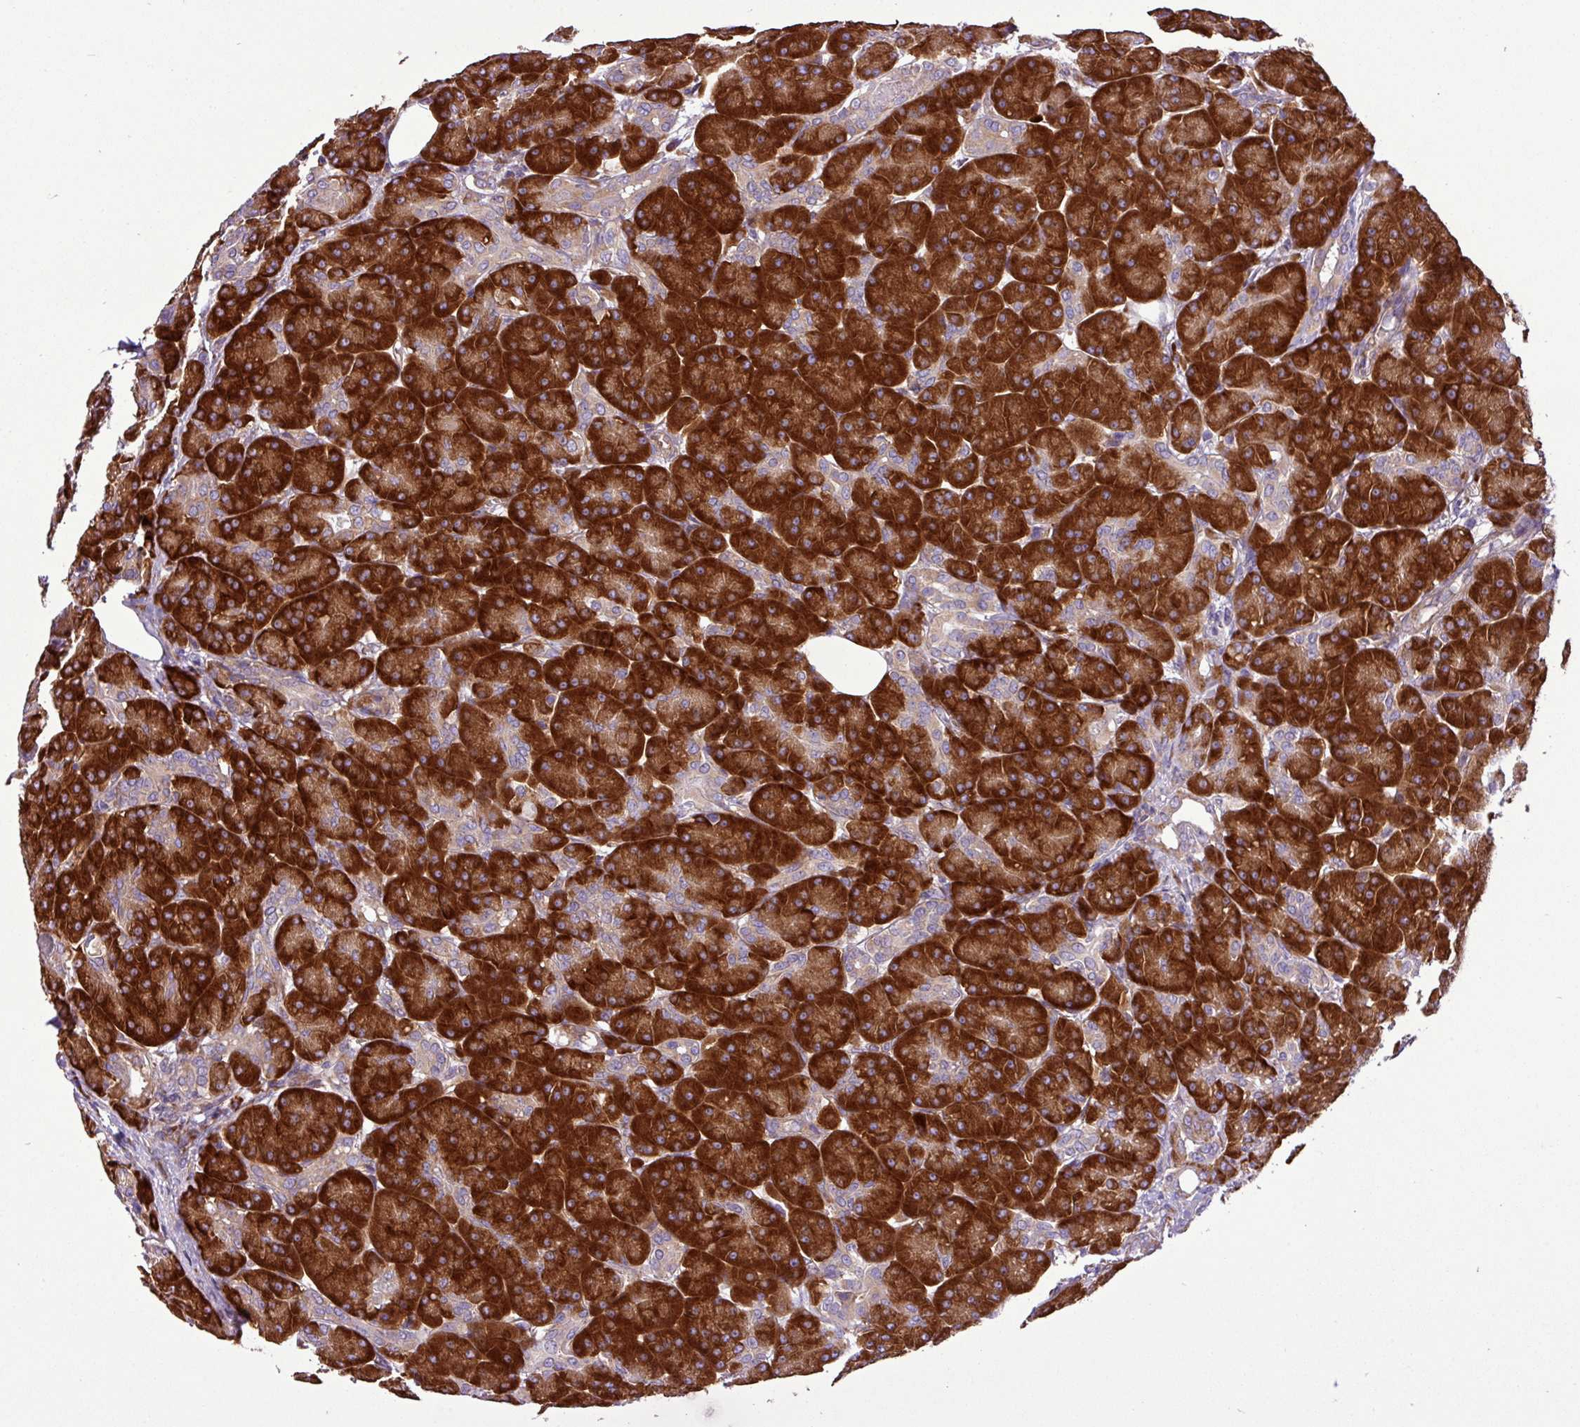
{"staining": {"intensity": "strong", "quantity": ">75%", "location": "cytoplasmic/membranous"}, "tissue": "pancreas", "cell_type": "Exocrine glandular cells", "image_type": "normal", "snomed": [{"axis": "morphology", "description": "Normal tissue, NOS"}, {"axis": "topography", "description": "Pancreas"}], "caption": "Immunohistochemical staining of benign pancreas shows strong cytoplasmic/membranous protein staining in about >75% of exocrine glandular cells. Nuclei are stained in blue.", "gene": "RPL13", "patient": {"sex": "male", "age": 63}}